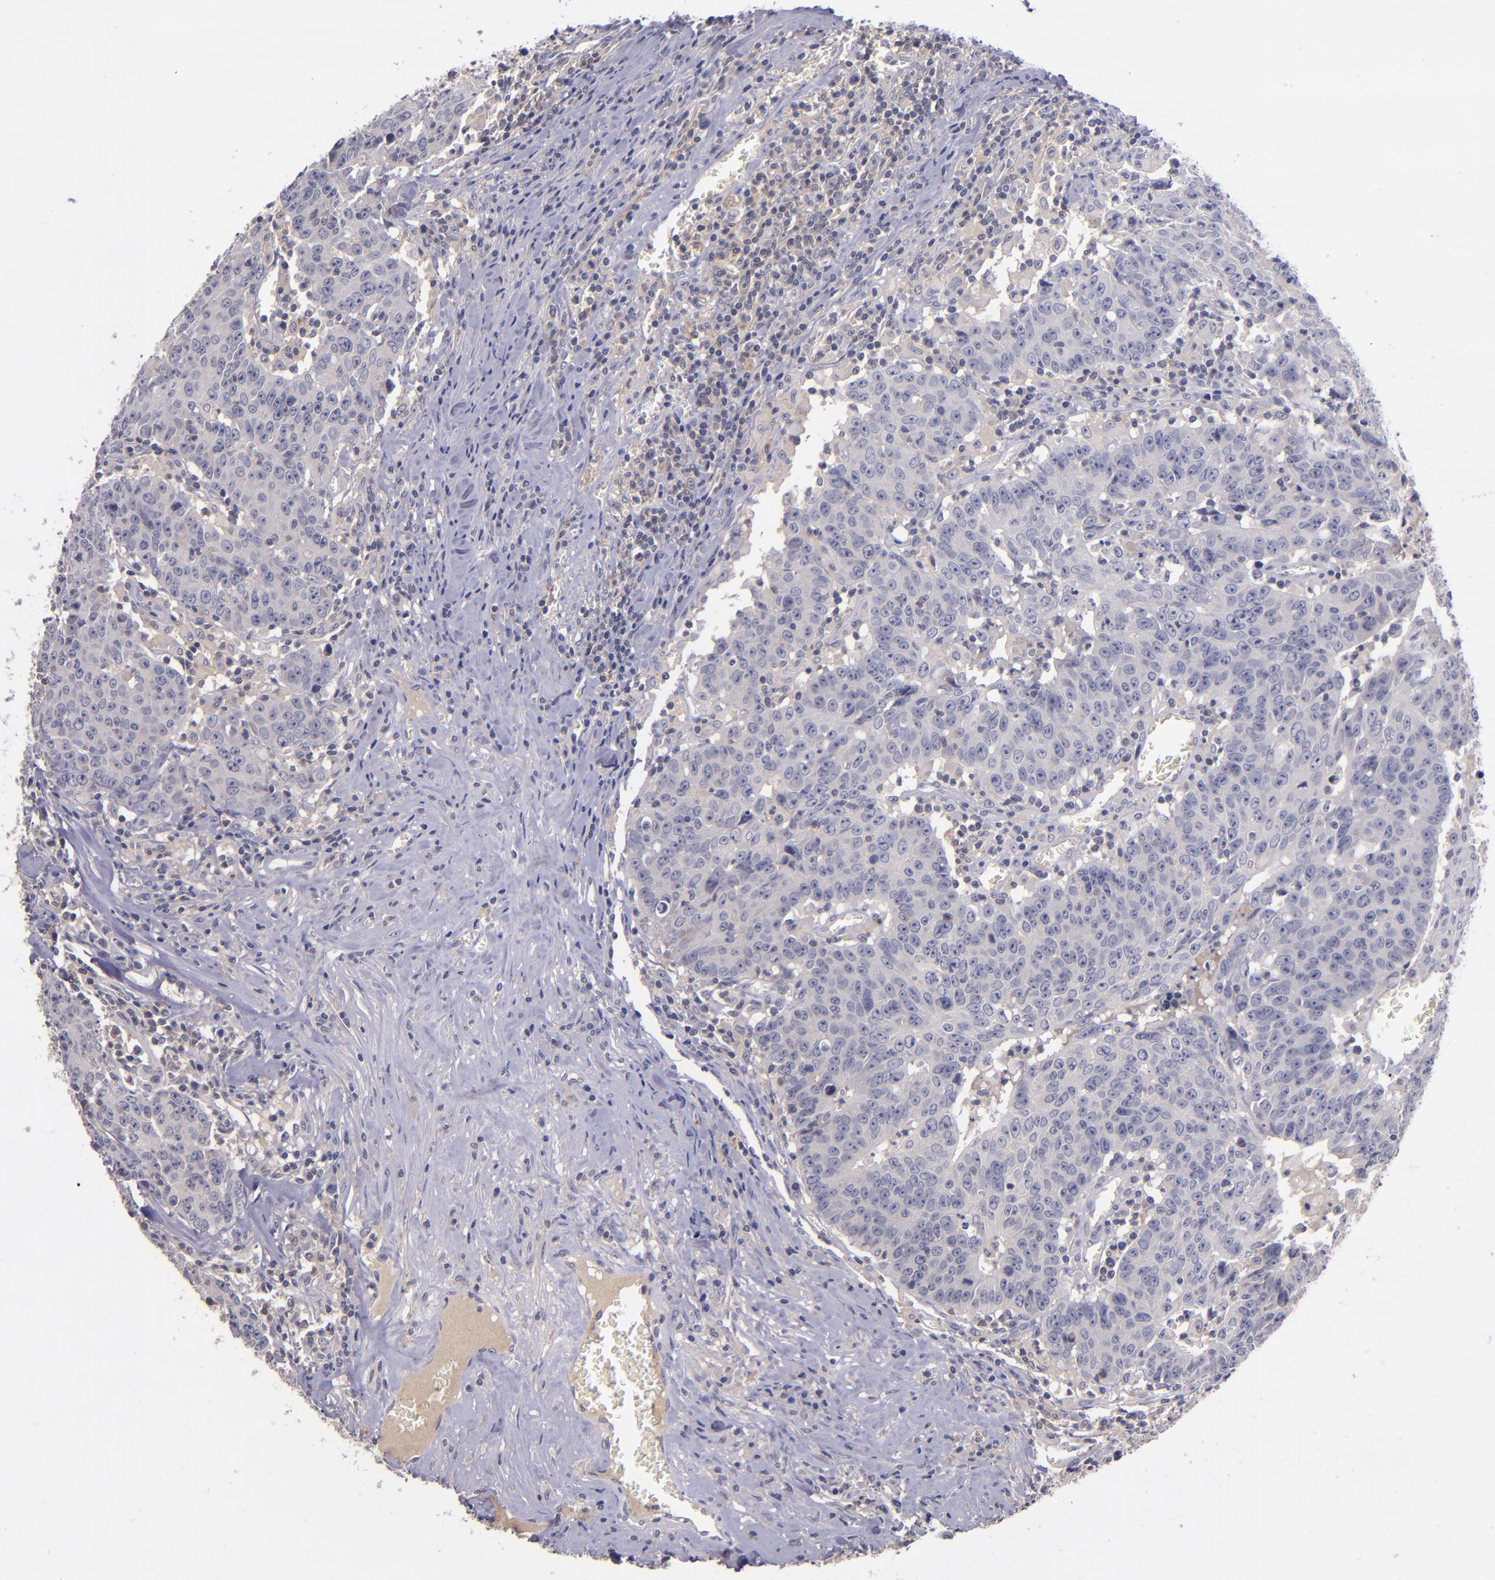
{"staining": {"intensity": "negative", "quantity": "none", "location": "none"}, "tissue": "colorectal cancer", "cell_type": "Tumor cells", "image_type": "cancer", "snomed": [{"axis": "morphology", "description": "Adenocarcinoma, NOS"}, {"axis": "topography", "description": "Colon"}], "caption": "Tumor cells are negative for brown protein staining in colorectal cancer (adenocarcinoma).", "gene": "RBP4", "patient": {"sex": "female", "age": 53}}